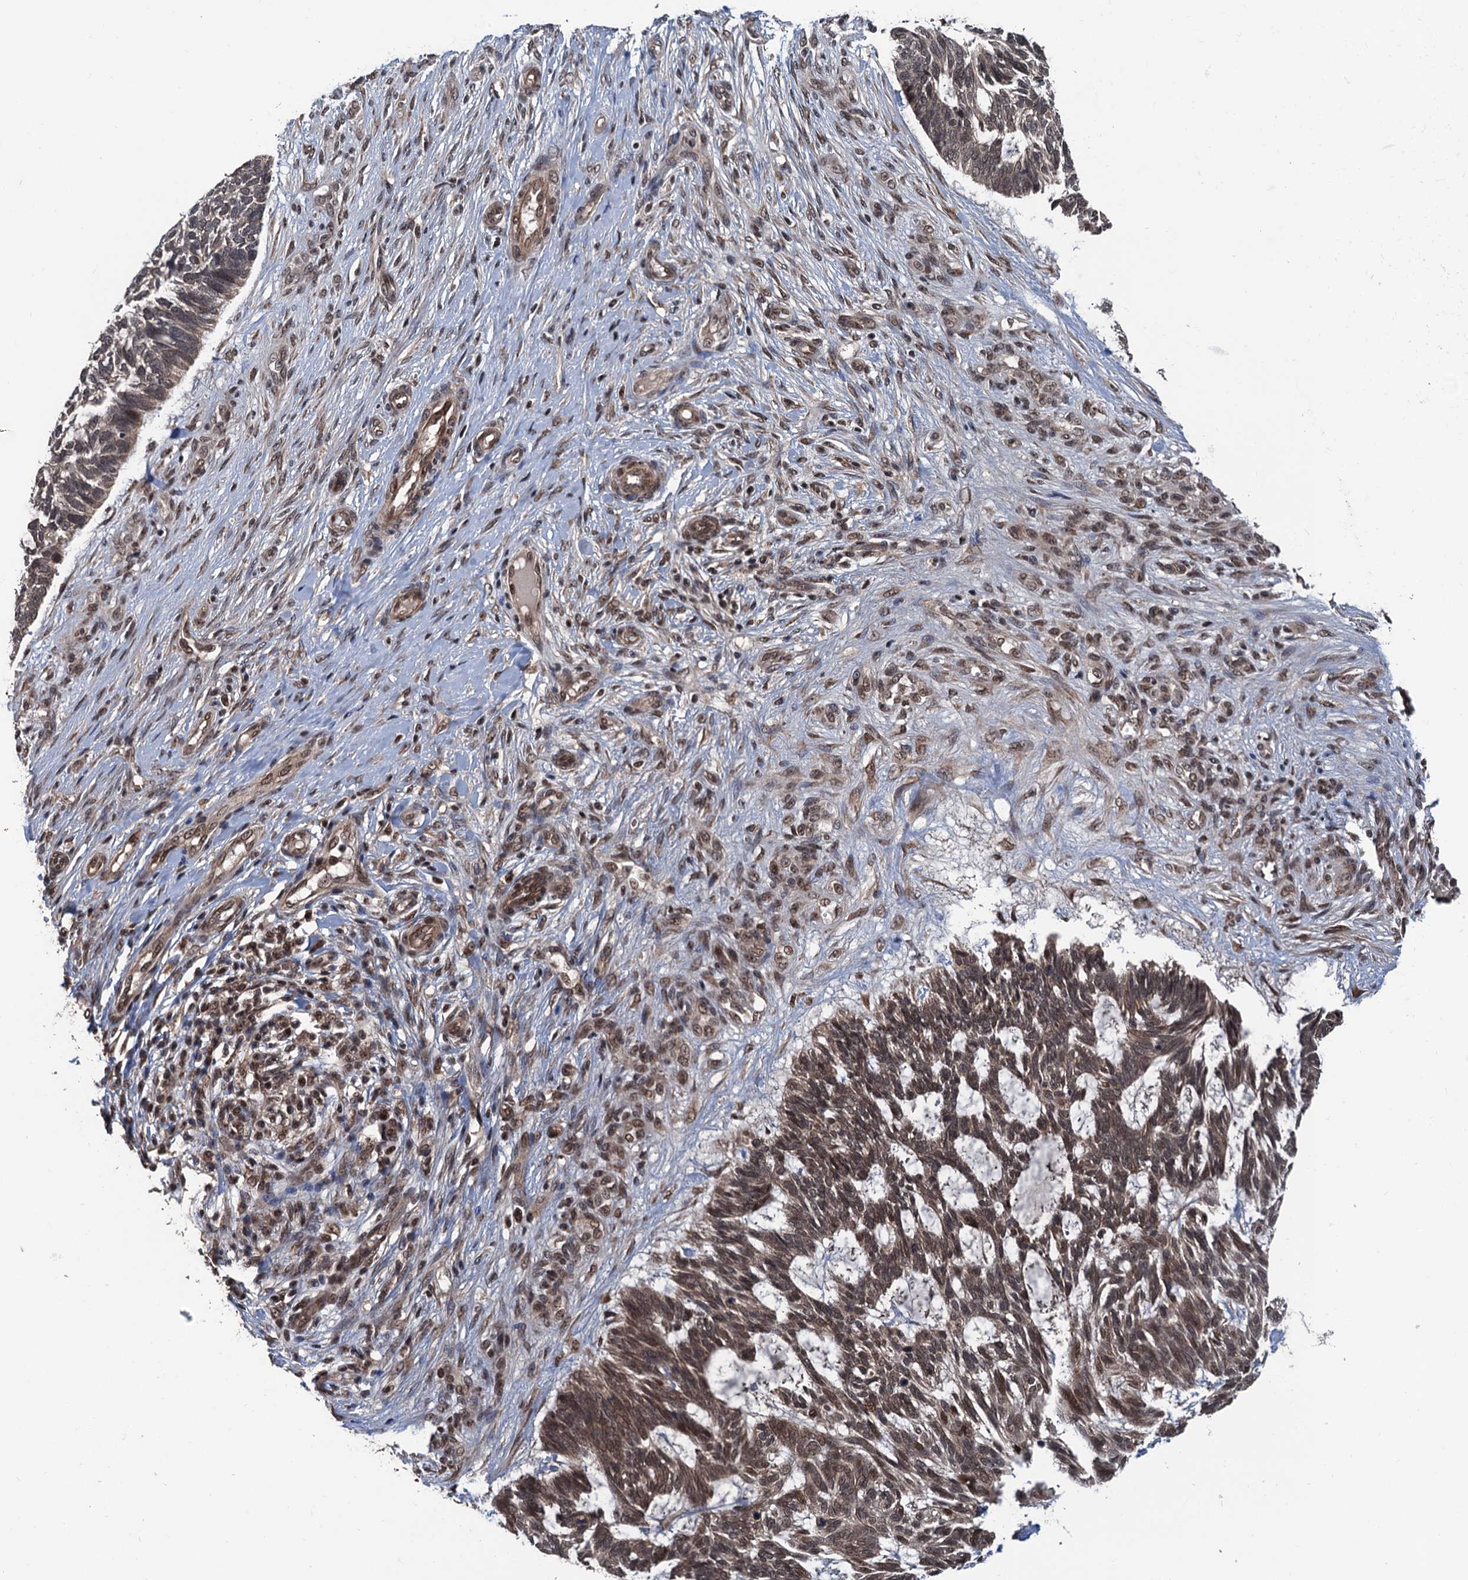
{"staining": {"intensity": "moderate", "quantity": ">75%", "location": "cytoplasmic/membranous,nuclear"}, "tissue": "skin cancer", "cell_type": "Tumor cells", "image_type": "cancer", "snomed": [{"axis": "morphology", "description": "Basal cell carcinoma"}, {"axis": "topography", "description": "Skin"}], "caption": "A micrograph of basal cell carcinoma (skin) stained for a protein displays moderate cytoplasmic/membranous and nuclear brown staining in tumor cells.", "gene": "RASSF4", "patient": {"sex": "male", "age": 88}}